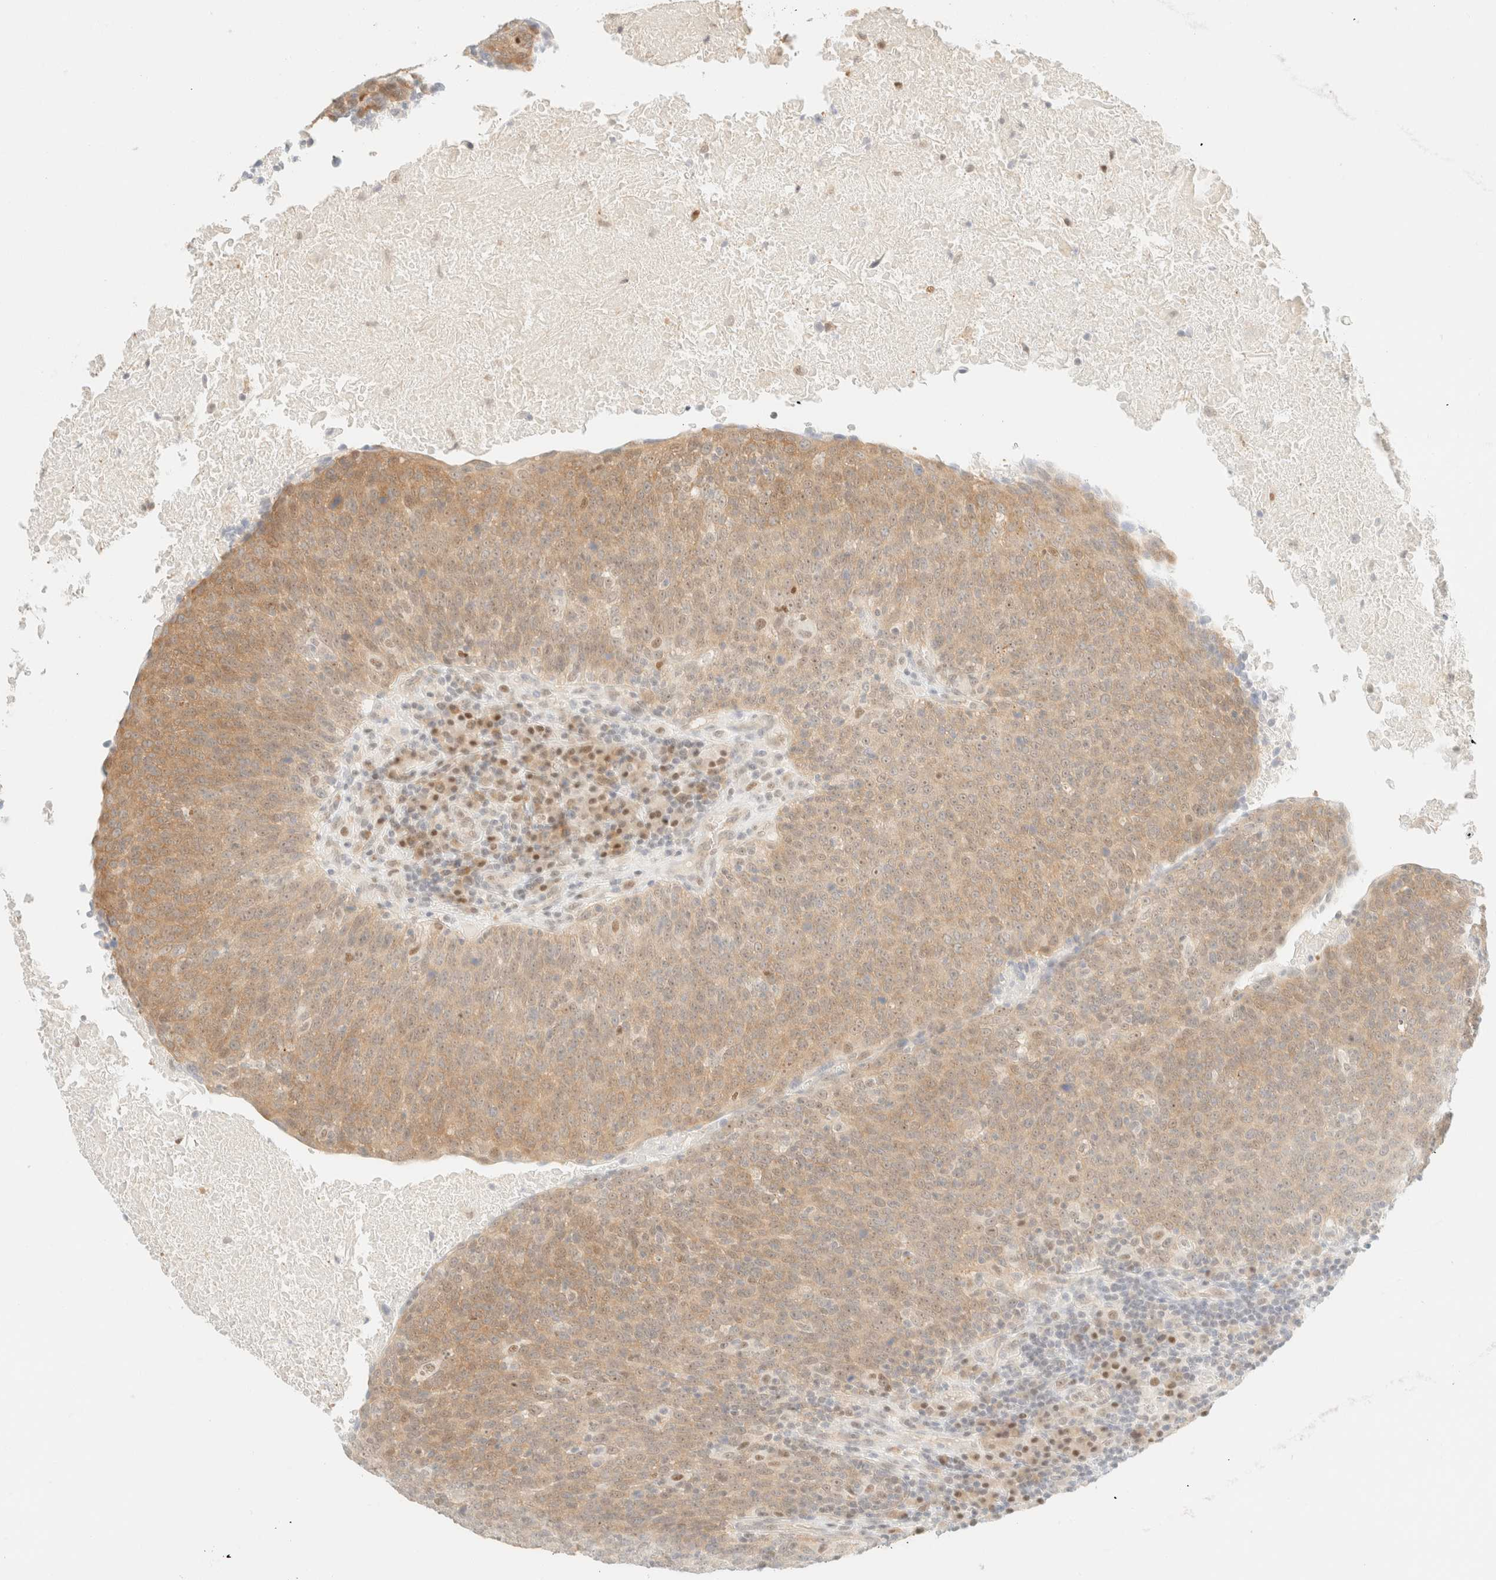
{"staining": {"intensity": "moderate", "quantity": ">75%", "location": "cytoplasmic/membranous,nuclear"}, "tissue": "head and neck cancer", "cell_type": "Tumor cells", "image_type": "cancer", "snomed": [{"axis": "morphology", "description": "Squamous cell carcinoma, NOS"}, {"axis": "morphology", "description": "Squamous cell carcinoma, metastatic, NOS"}, {"axis": "topography", "description": "Lymph node"}, {"axis": "topography", "description": "Head-Neck"}], "caption": "Immunohistochemistry (IHC) photomicrograph of neoplastic tissue: human squamous cell carcinoma (head and neck) stained using immunohistochemistry (IHC) reveals medium levels of moderate protein expression localized specifically in the cytoplasmic/membranous and nuclear of tumor cells, appearing as a cytoplasmic/membranous and nuclear brown color.", "gene": "TSR1", "patient": {"sex": "male", "age": 62}}